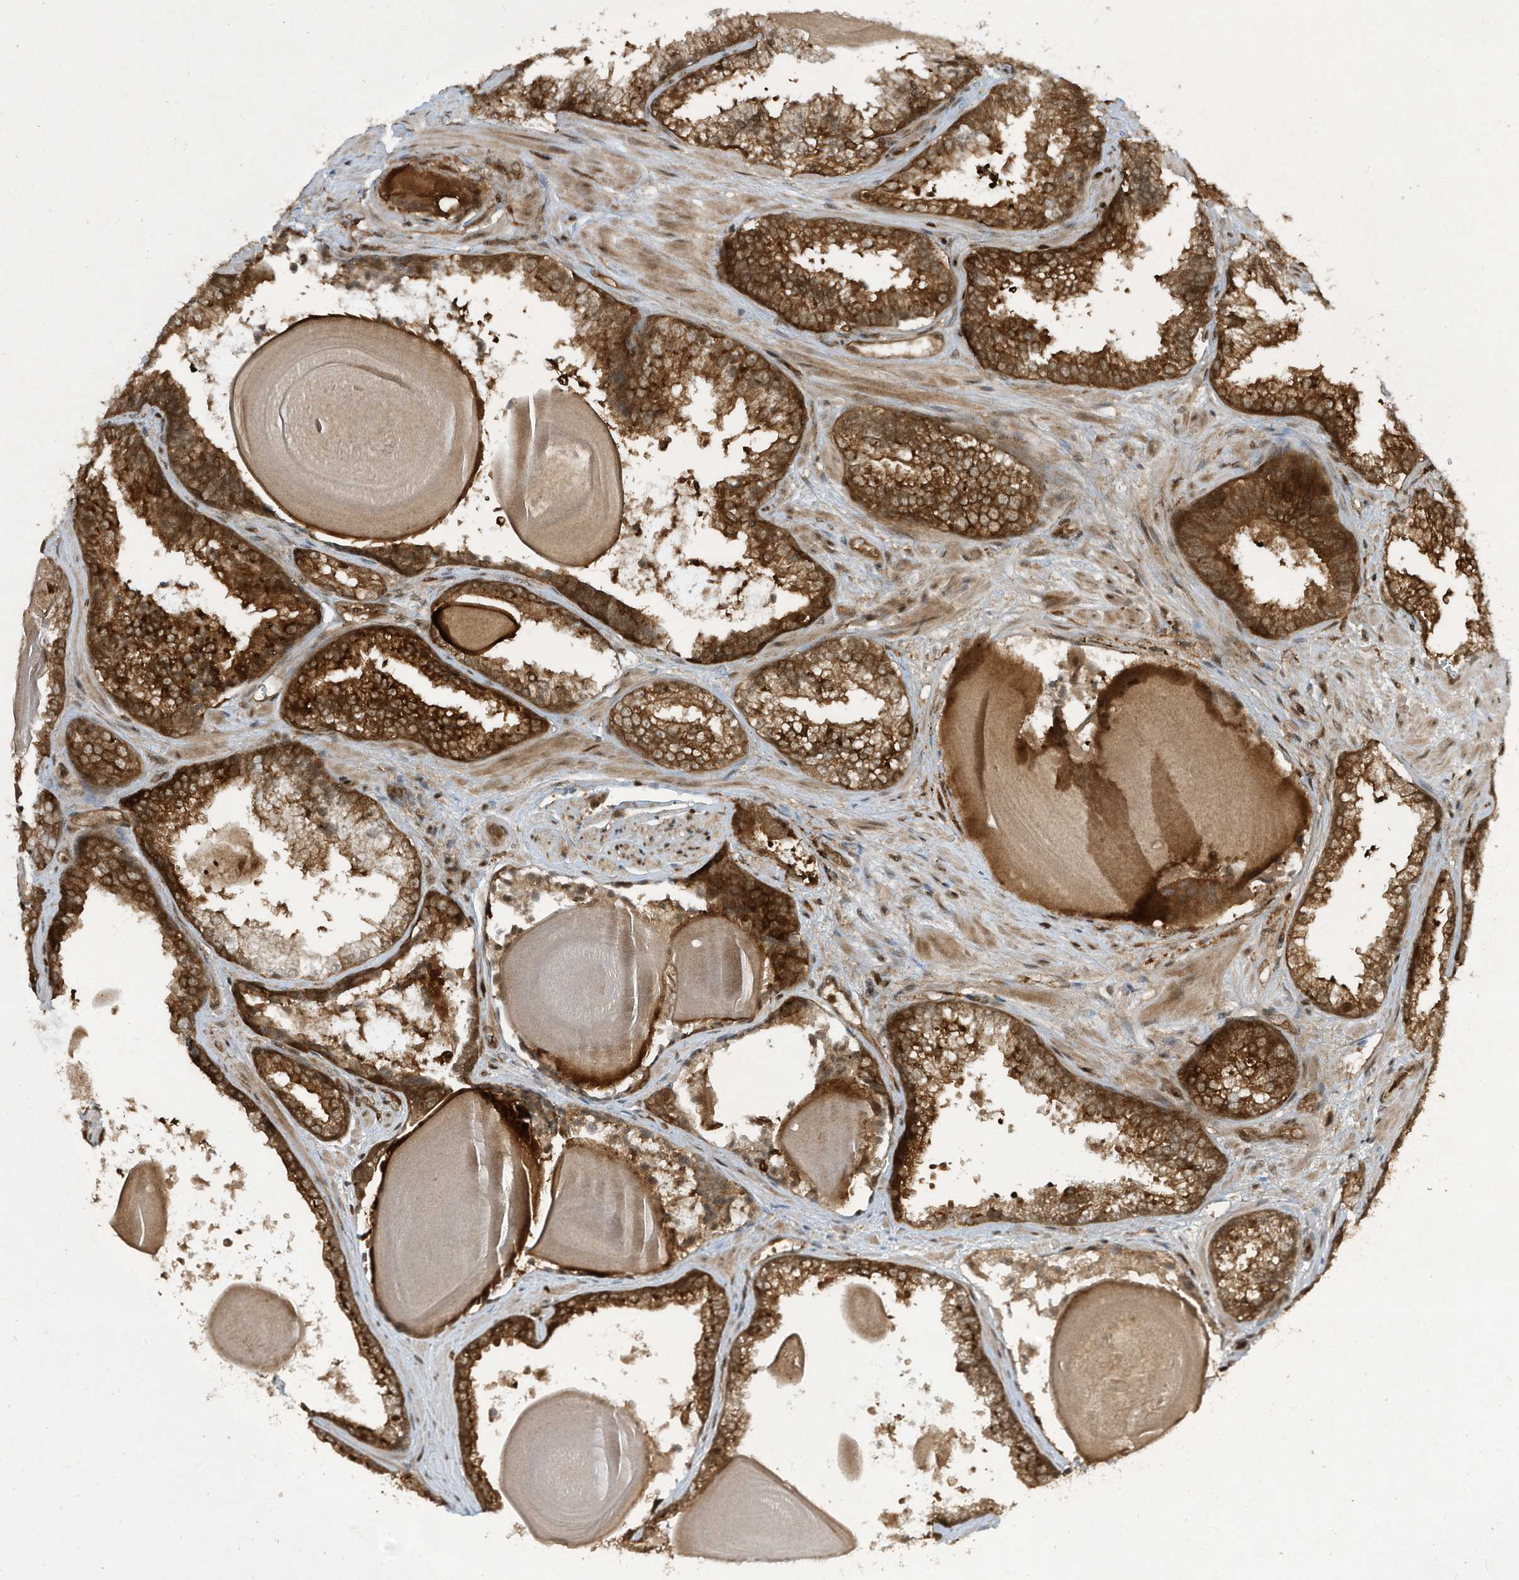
{"staining": {"intensity": "strong", "quantity": ">75%", "location": "cytoplasmic/membranous"}, "tissue": "prostate cancer", "cell_type": "Tumor cells", "image_type": "cancer", "snomed": [{"axis": "morphology", "description": "Adenocarcinoma, High grade"}, {"axis": "topography", "description": "Prostate"}], "caption": "A high amount of strong cytoplasmic/membranous positivity is appreciated in about >75% of tumor cells in prostate cancer tissue.", "gene": "CERT1", "patient": {"sex": "male", "age": 73}}